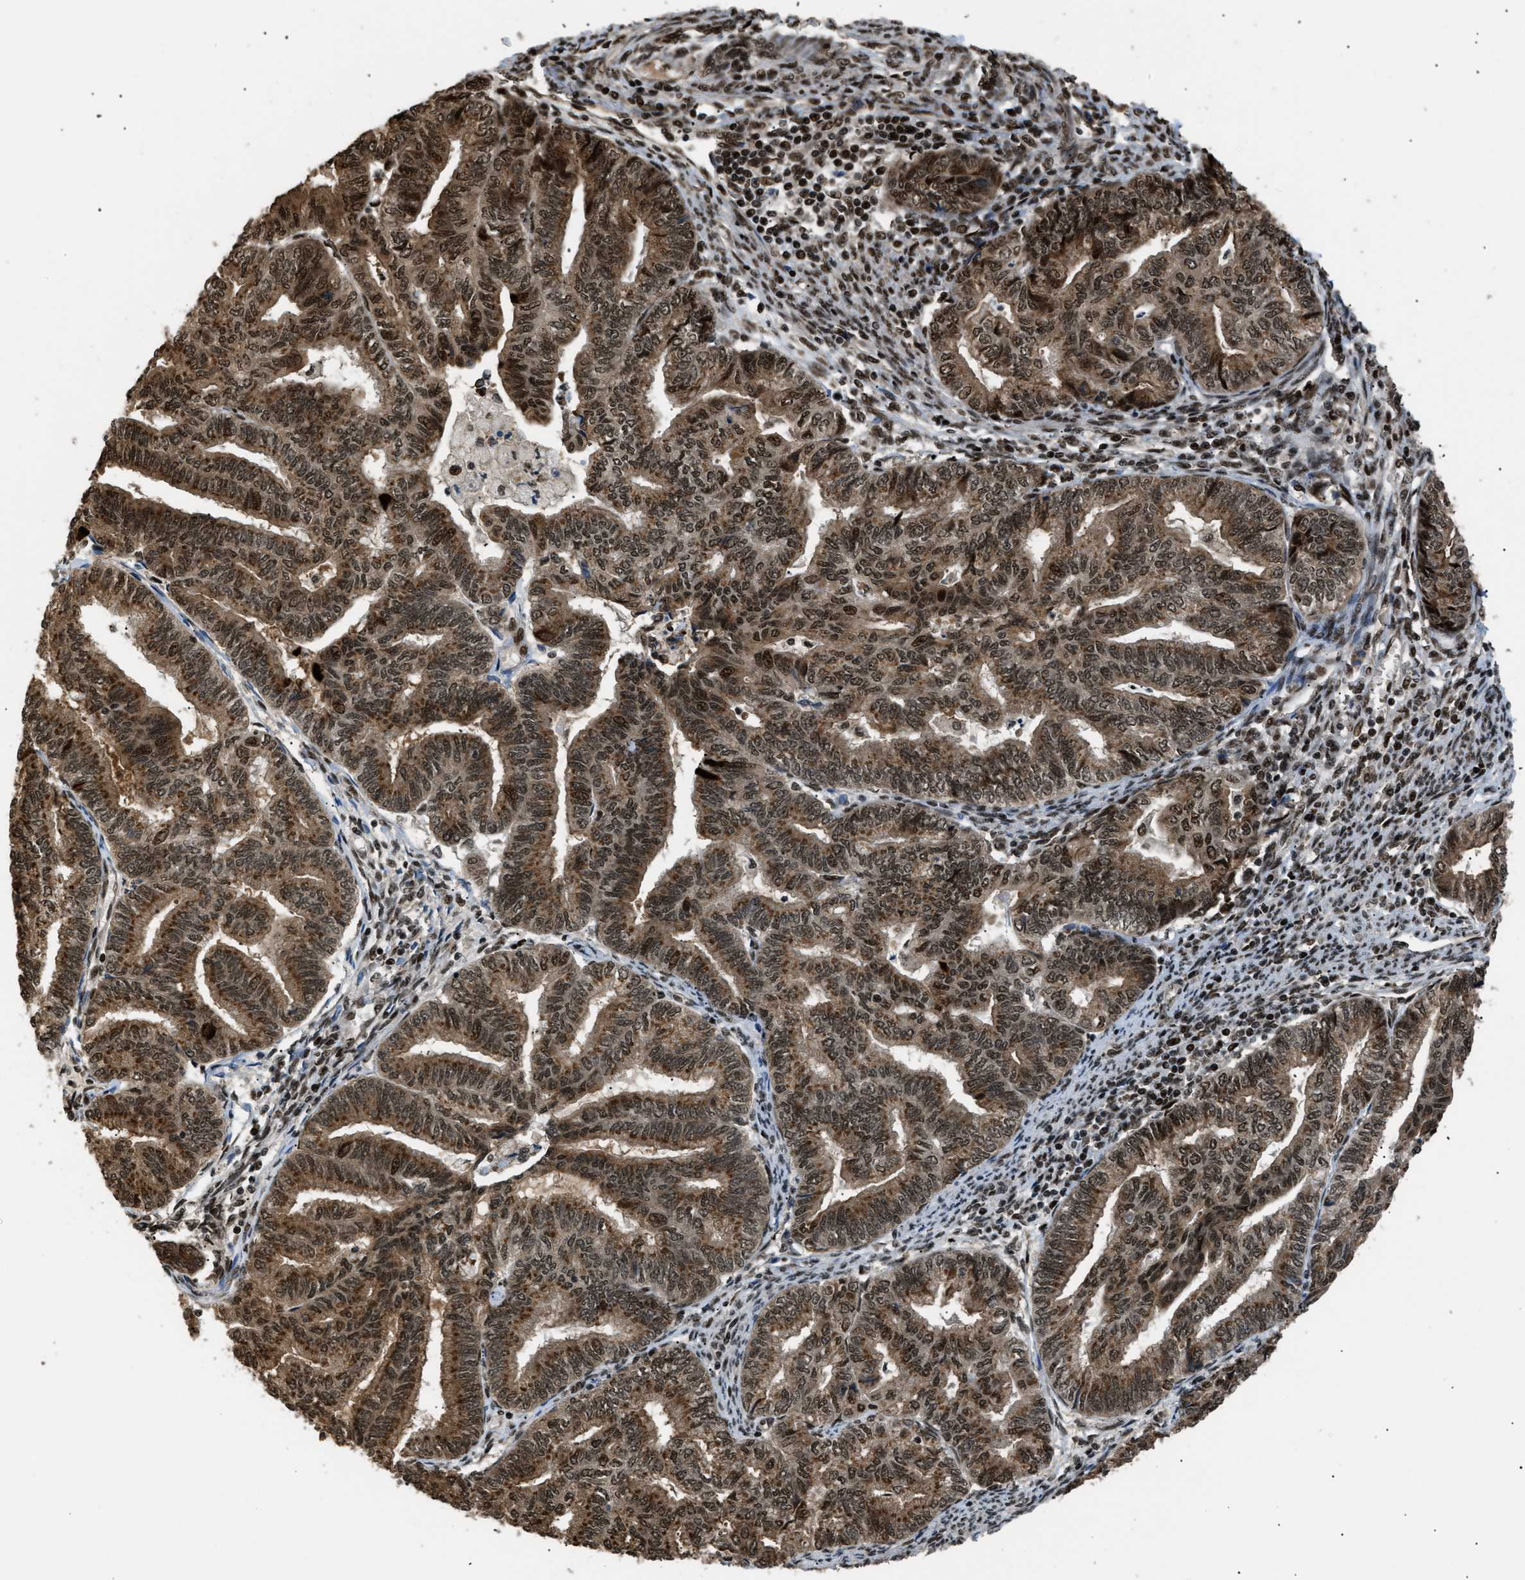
{"staining": {"intensity": "moderate", "quantity": ">75%", "location": "cytoplasmic/membranous,nuclear"}, "tissue": "endometrial cancer", "cell_type": "Tumor cells", "image_type": "cancer", "snomed": [{"axis": "morphology", "description": "Adenocarcinoma, NOS"}, {"axis": "topography", "description": "Endometrium"}], "caption": "Brown immunohistochemical staining in endometrial cancer (adenocarcinoma) reveals moderate cytoplasmic/membranous and nuclear positivity in approximately >75% of tumor cells. (Brightfield microscopy of DAB IHC at high magnification).", "gene": "RBM5", "patient": {"sex": "female", "age": 79}}